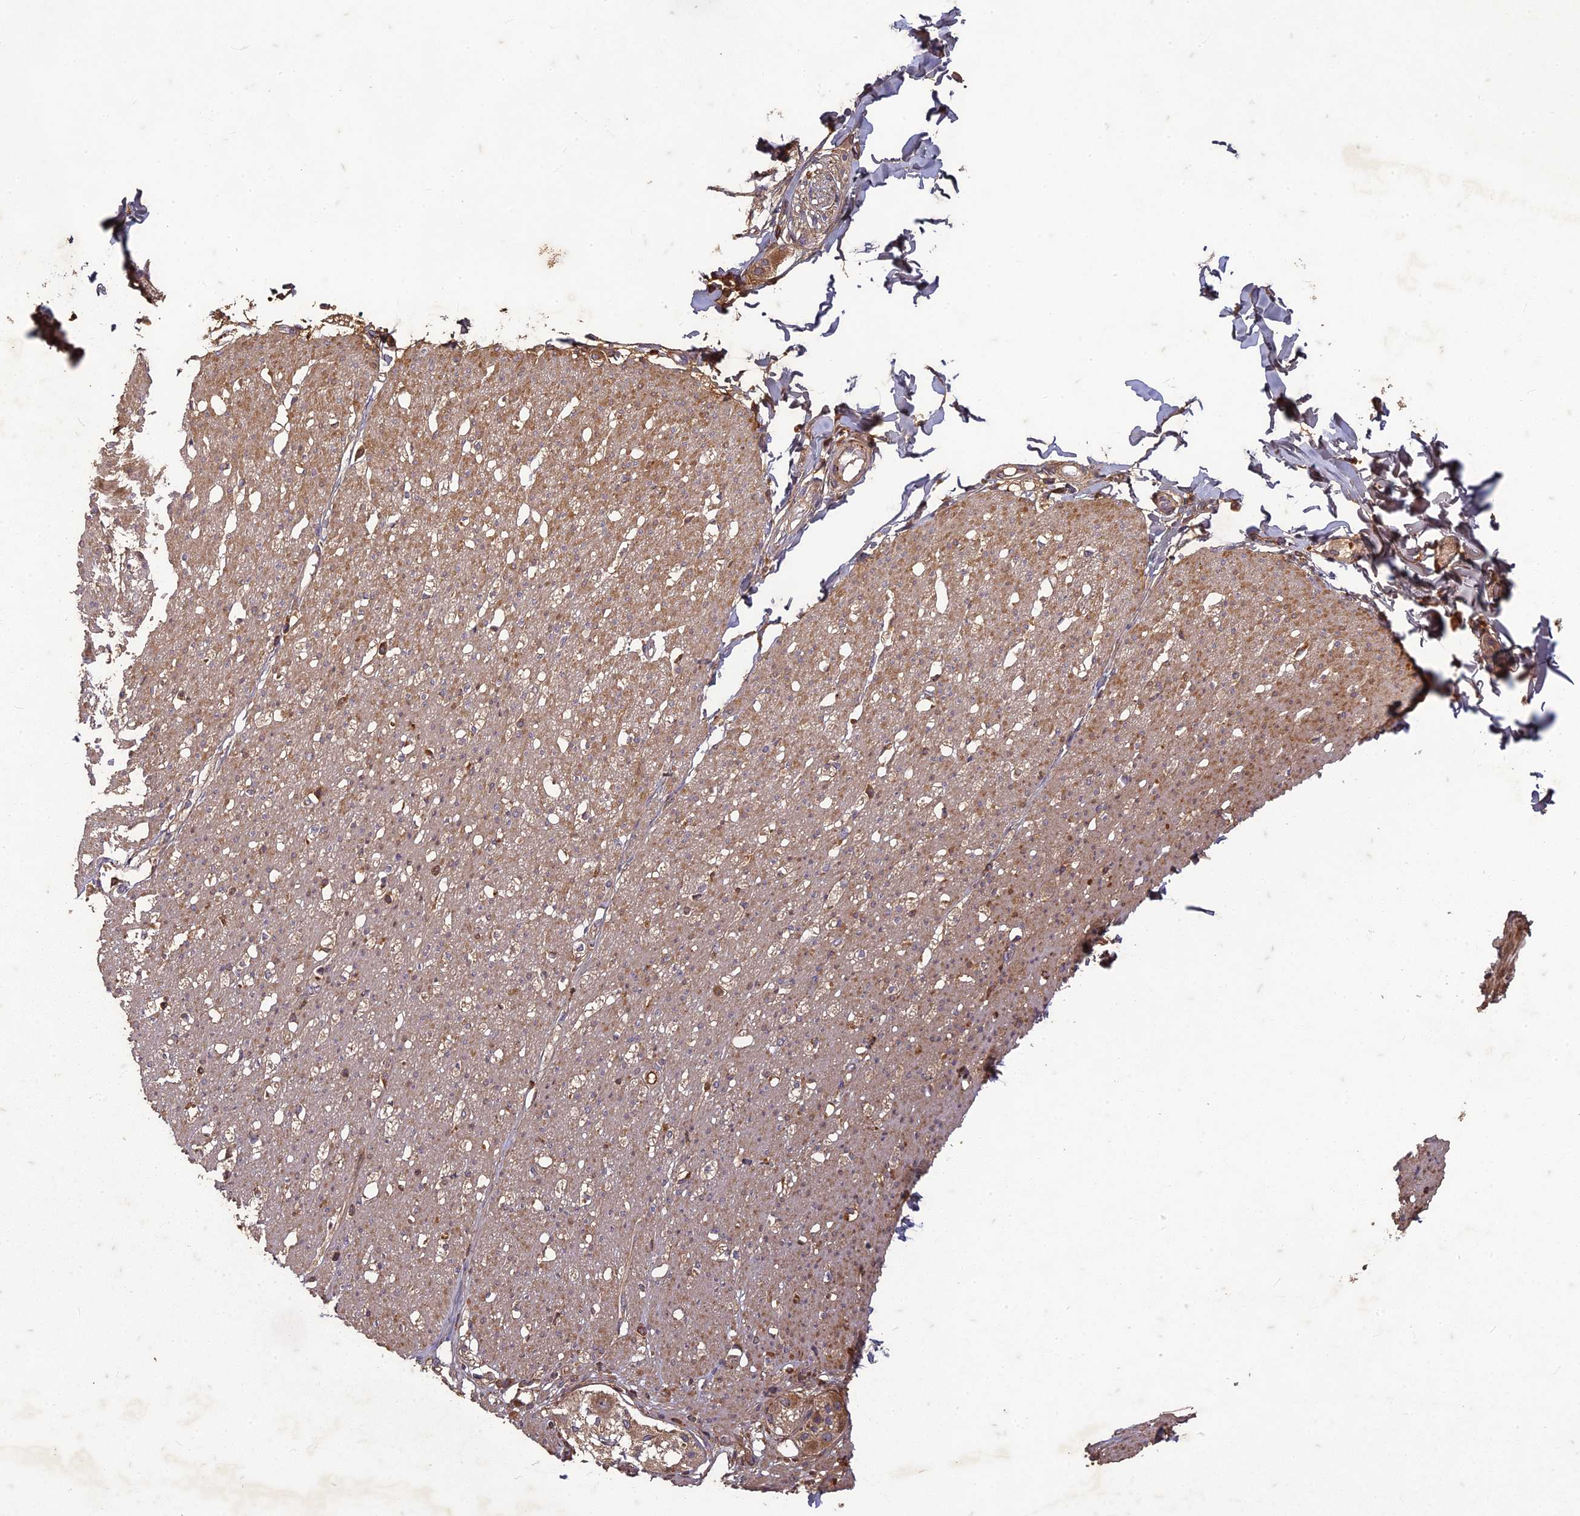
{"staining": {"intensity": "moderate", "quantity": ">75%", "location": "cytoplasmic/membranous"}, "tissue": "smooth muscle", "cell_type": "Smooth muscle cells", "image_type": "normal", "snomed": [{"axis": "morphology", "description": "Normal tissue, NOS"}, {"axis": "morphology", "description": "Adenocarcinoma, NOS"}, {"axis": "topography", "description": "Colon"}, {"axis": "topography", "description": "Peripheral nerve tissue"}], "caption": "Immunohistochemistry (IHC) photomicrograph of unremarkable smooth muscle stained for a protein (brown), which exhibits medium levels of moderate cytoplasmic/membranous staining in about >75% of smooth muscle cells.", "gene": "TCF25", "patient": {"sex": "male", "age": 14}}